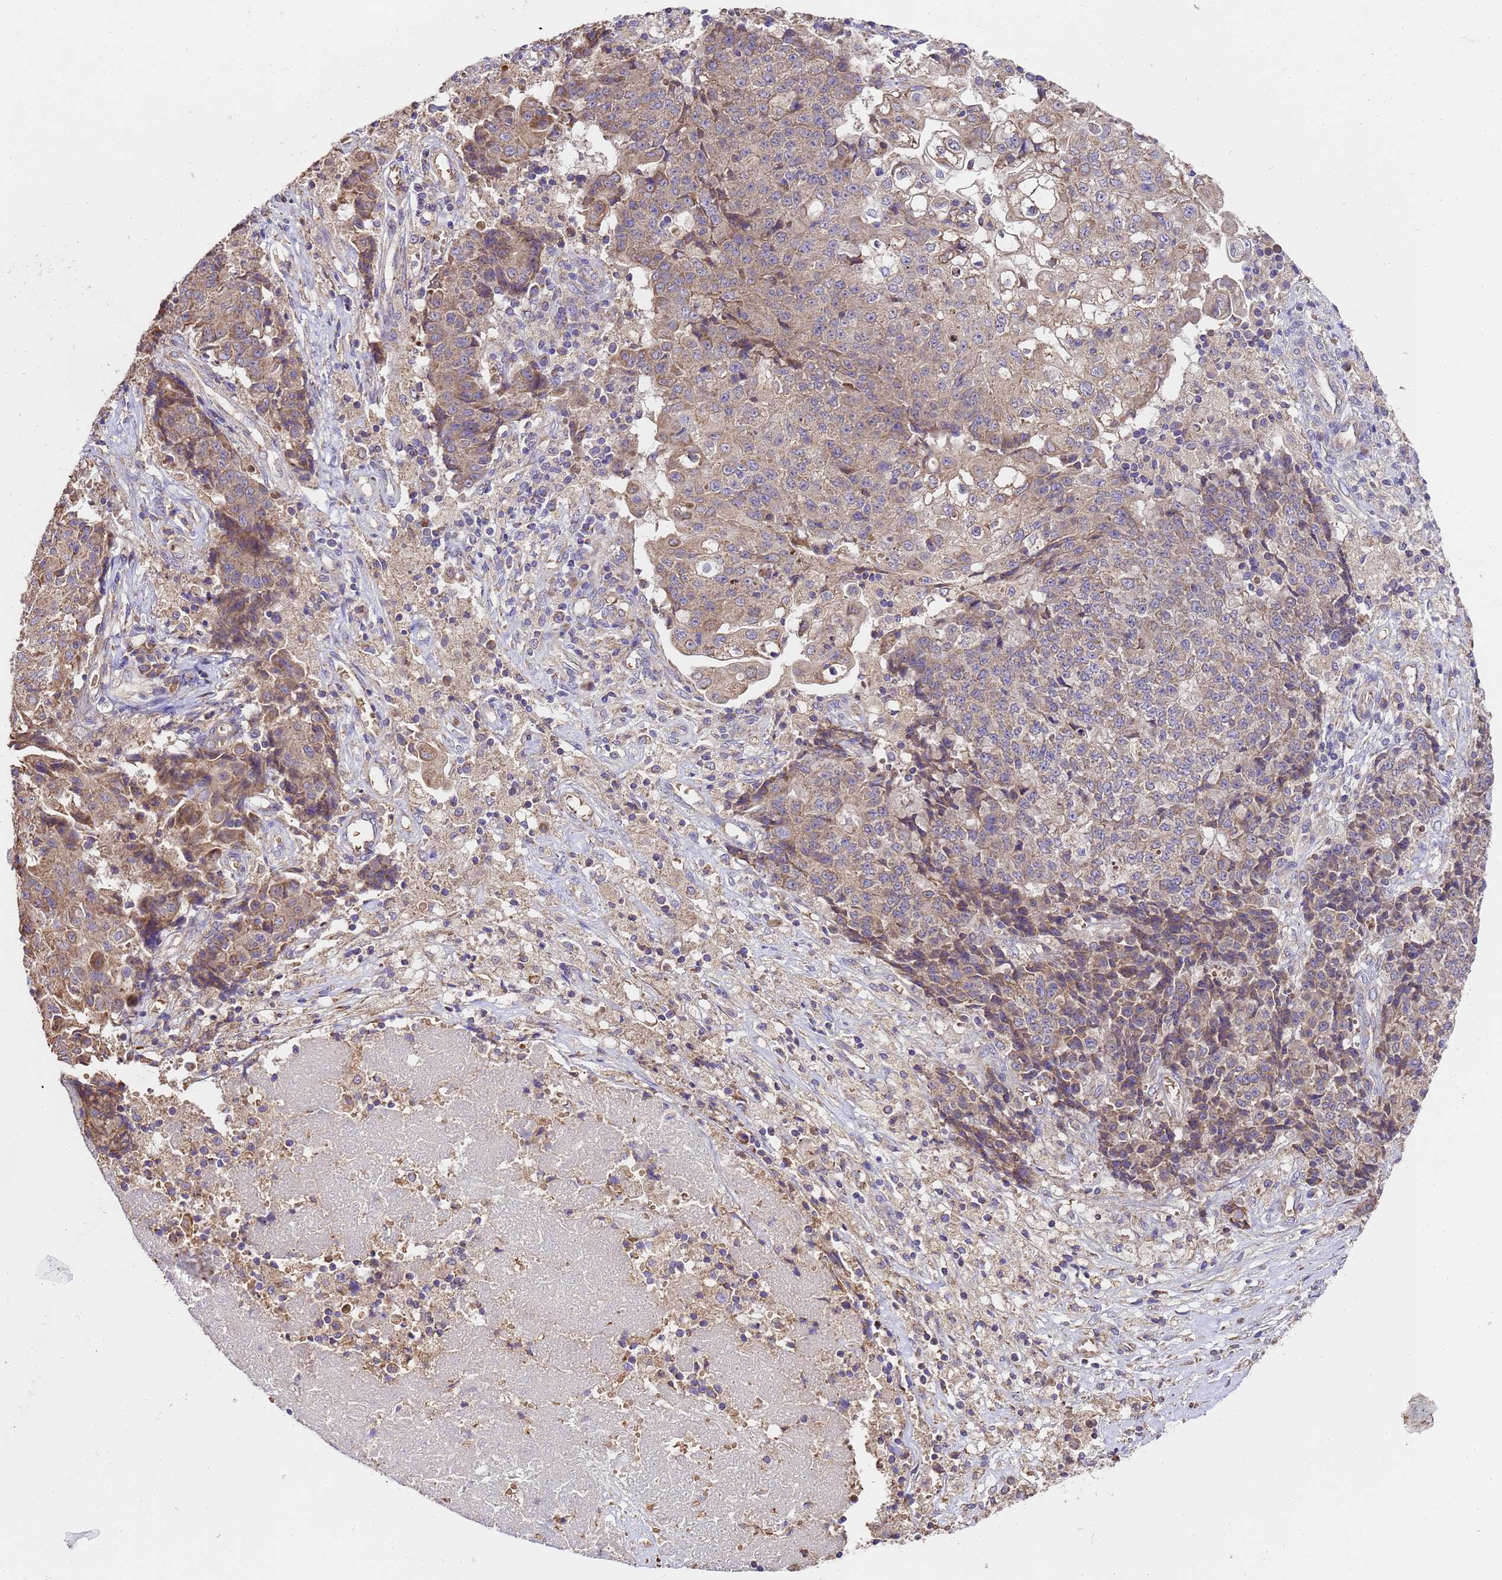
{"staining": {"intensity": "moderate", "quantity": "25%-75%", "location": "cytoplasmic/membranous"}, "tissue": "ovarian cancer", "cell_type": "Tumor cells", "image_type": "cancer", "snomed": [{"axis": "morphology", "description": "Carcinoma, endometroid"}, {"axis": "topography", "description": "Ovary"}], "caption": "This is an image of immunohistochemistry staining of endometroid carcinoma (ovarian), which shows moderate staining in the cytoplasmic/membranous of tumor cells.", "gene": "LRRIQ1", "patient": {"sex": "female", "age": 42}}